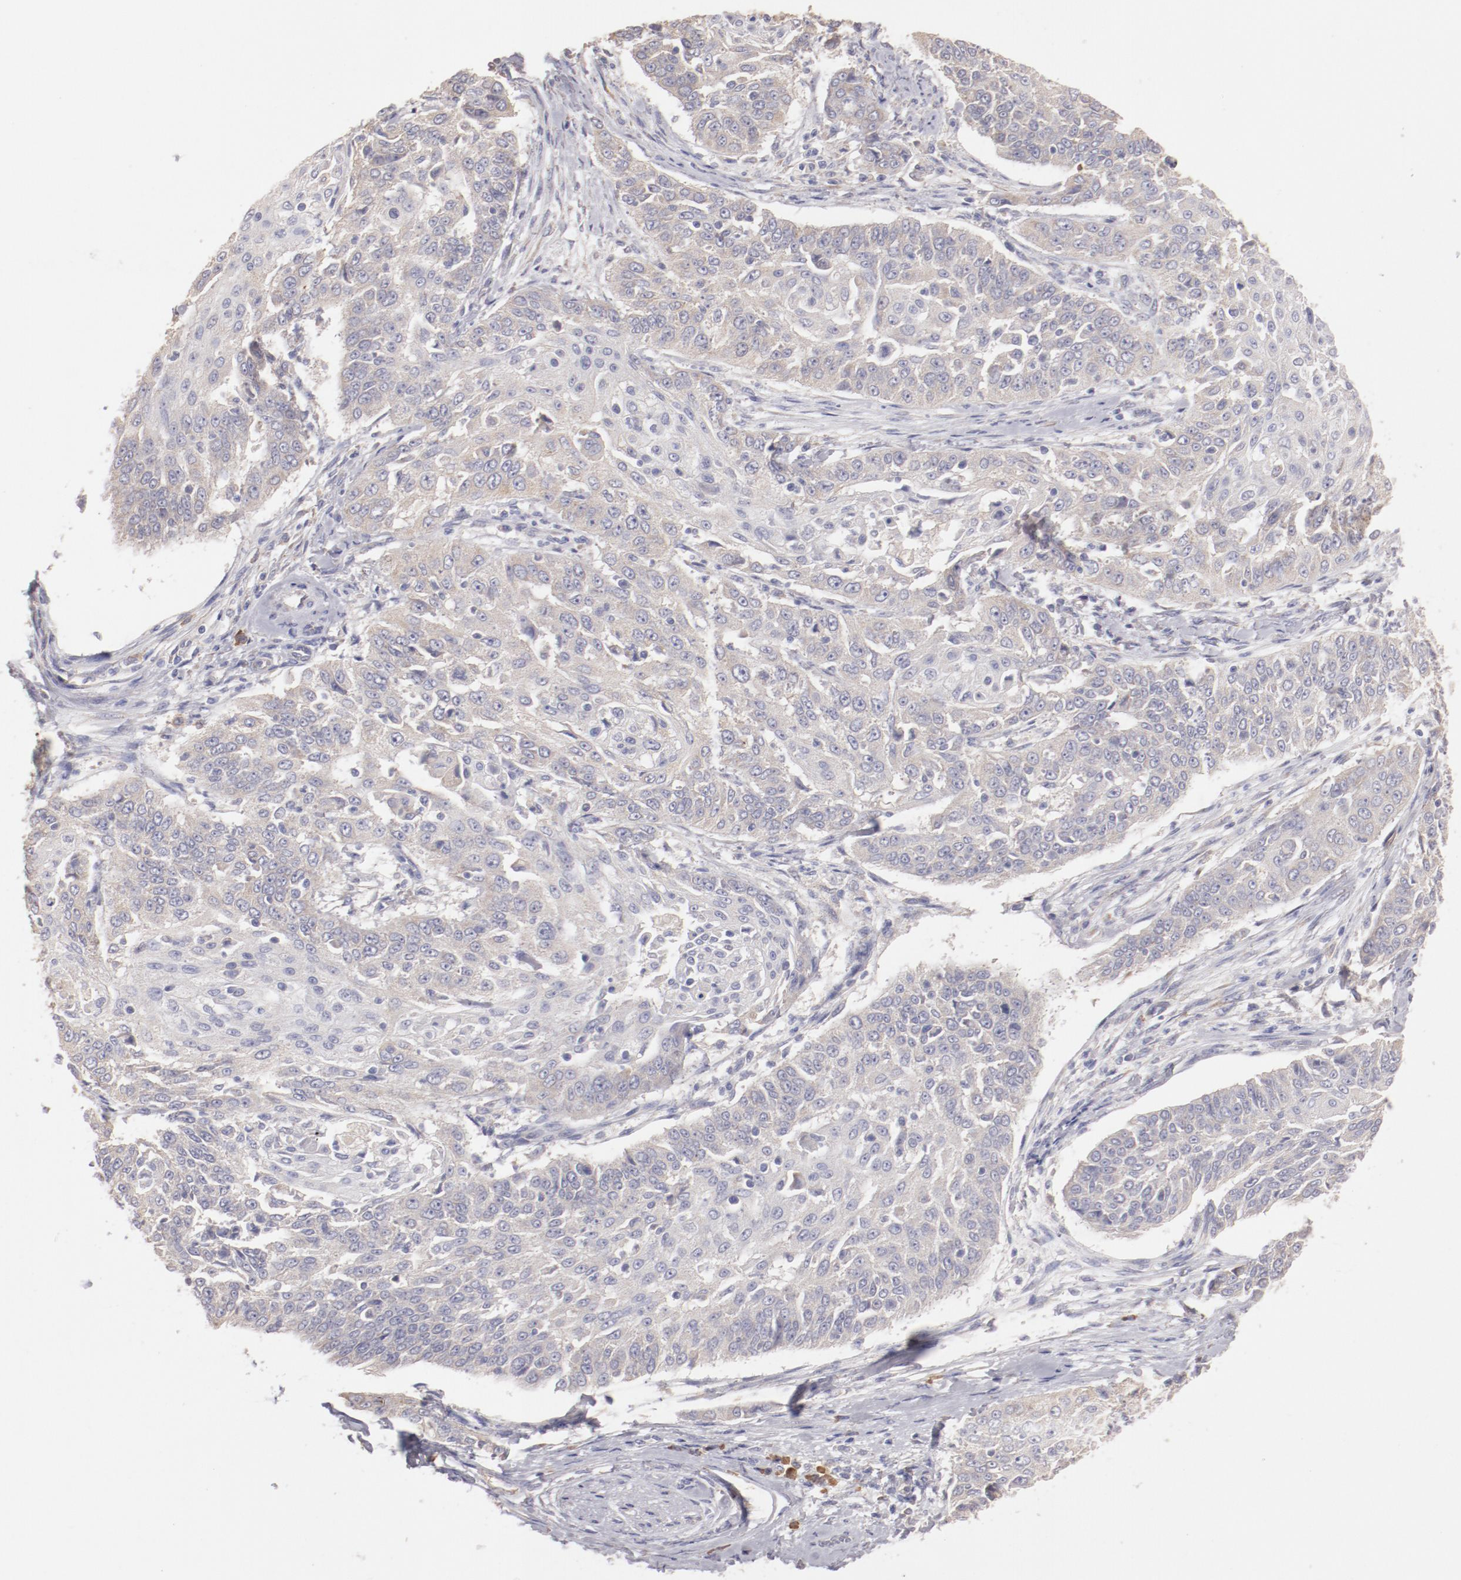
{"staining": {"intensity": "weak", "quantity": "25%-75%", "location": "cytoplasmic/membranous"}, "tissue": "cervical cancer", "cell_type": "Tumor cells", "image_type": "cancer", "snomed": [{"axis": "morphology", "description": "Squamous cell carcinoma, NOS"}, {"axis": "topography", "description": "Cervix"}], "caption": "Immunohistochemical staining of cervical cancer (squamous cell carcinoma) exhibits weak cytoplasmic/membranous protein staining in about 25%-75% of tumor cells.", "gene": "ENTPD5", "patient": {"sex": "female", "age": 64}}